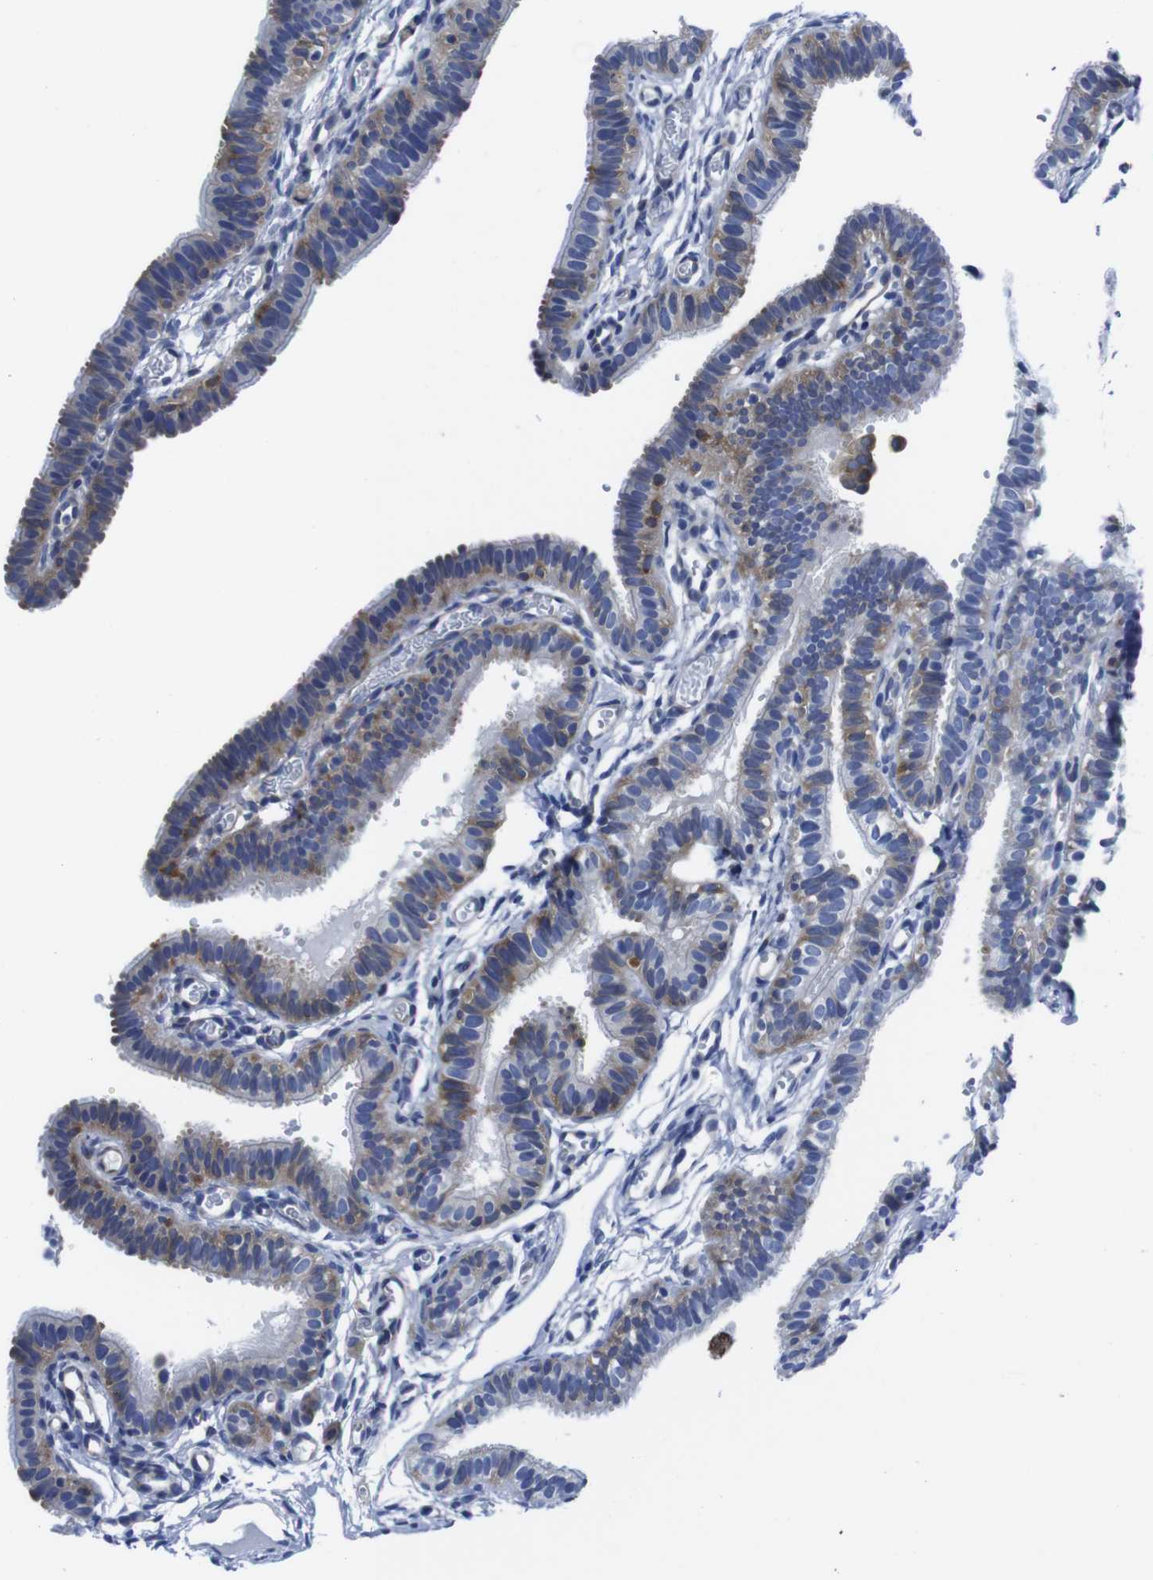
{"staining": {"intensity": "moderate", "quantity": "<25%", "location": "cytoplasmic/membranous"}, "tissue": "fallopian tube", "cell_type": "Glandular cells", "image_type": "normal", "snomed": [{"axis": "morphology", "description": "Normal tissue, NOS"}, {"axis": "topography", "description": "Fallopian tube"}, {"axis": "topography", "description": "Placenta"}], "caption": "This histopathology image displays IHC staining of benign human fallopian tube, with low moderate cytoplasmic/membranous positivity in about <25% of glandular cells.", "gene": "EIF4A1", "patient": {"sex": "female", "age": 34}}